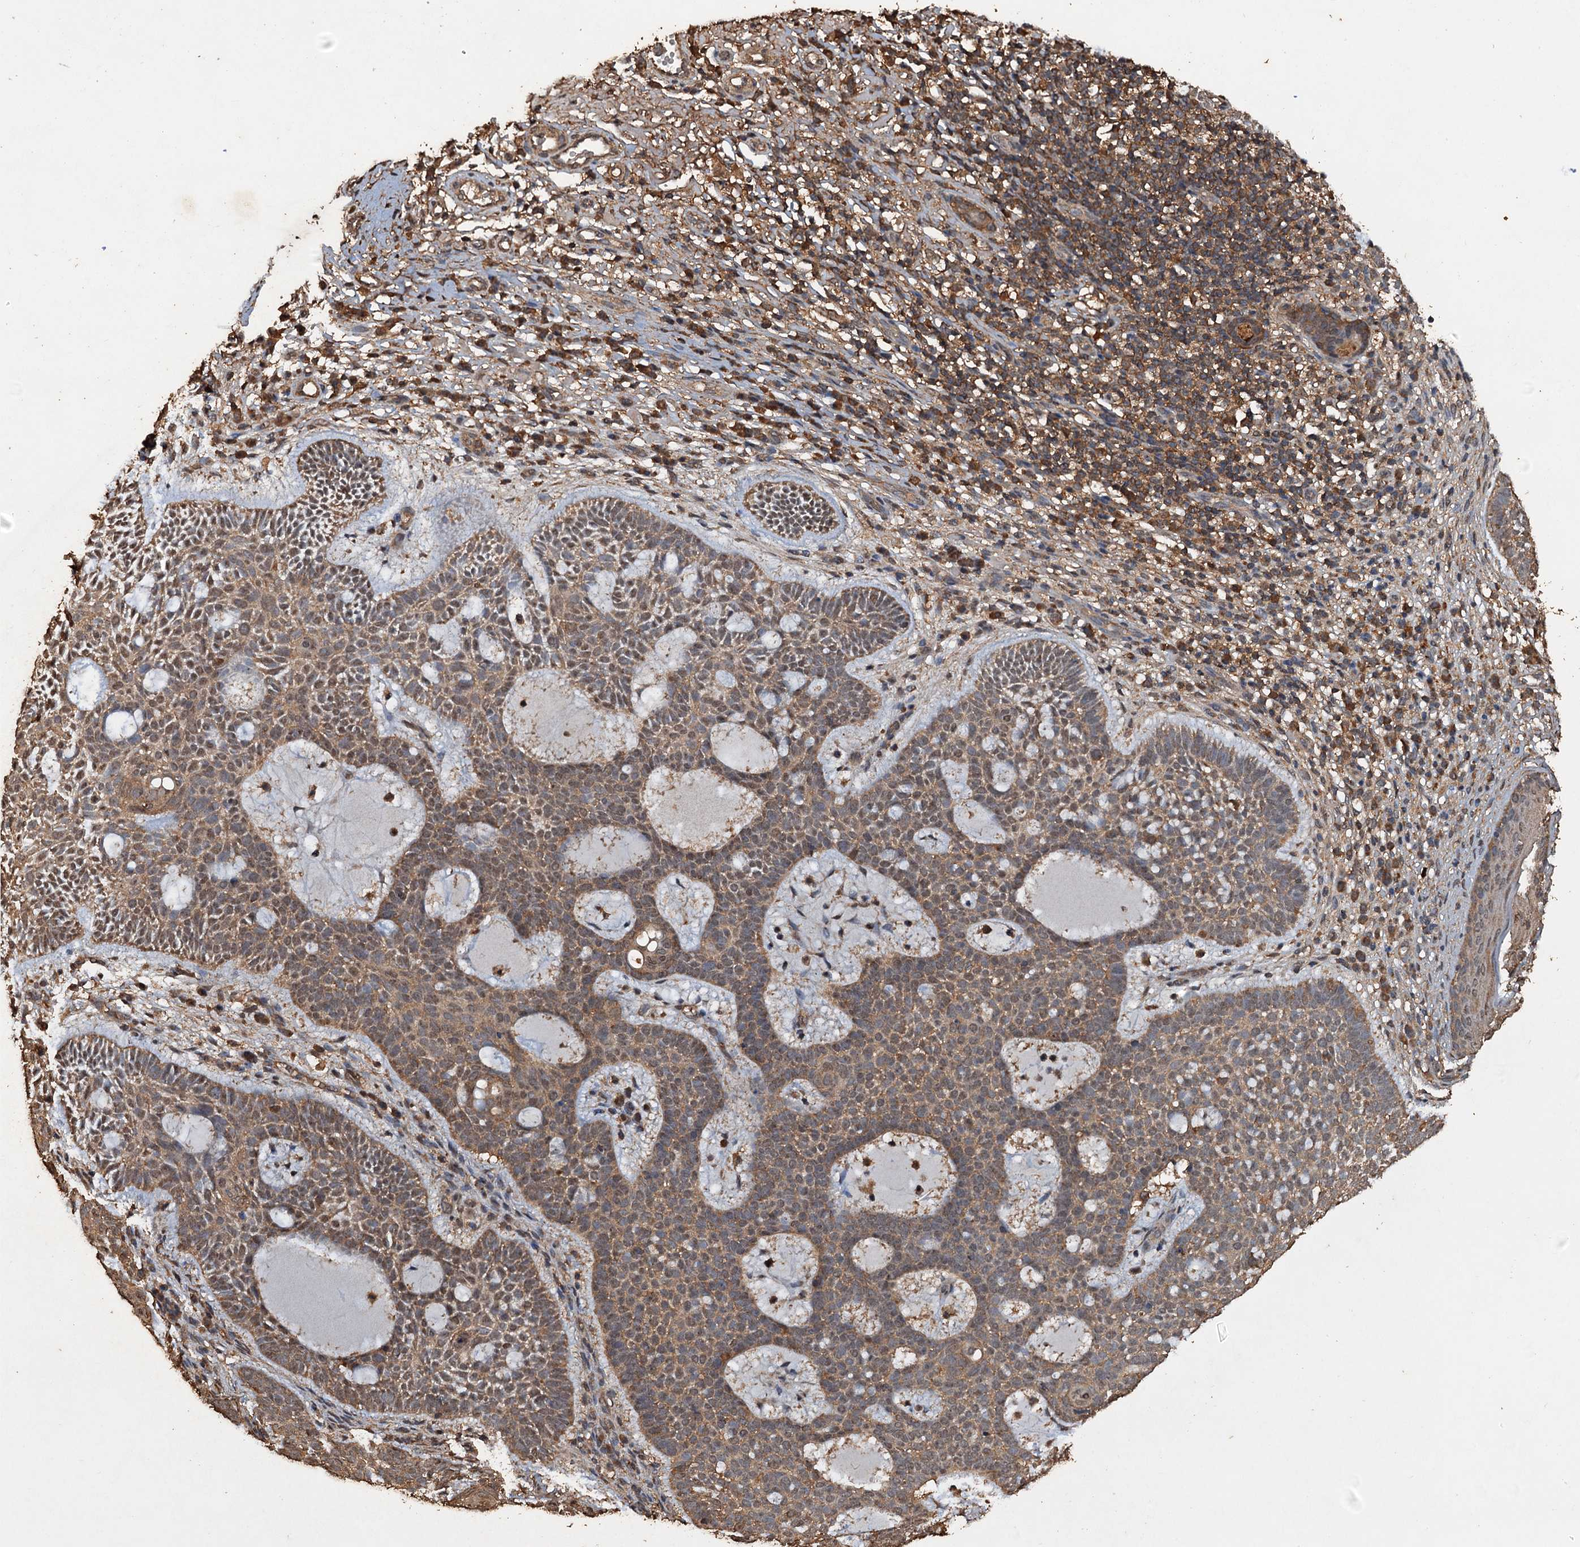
{"staining": {"intensity": "moderate", "quantity": ">75%", "location": "cytoplasmic/membranous,nuclear"}, "tissue": "skin cancer", "cell_type": "Tumor cells", "image_type": "cancer", "snomed": [{"axis": "morphology", "description": "Basal cell carcinoma"}, {"axis": "topography", "description": "Skin"}], "caption": "High-power microscopy captured an immunohistochemistry (IHC) histopathology image of skin cancer (basal cell carcinoma), revealing moderate cytoplasmic/membranous and nuclear staining in about >75% of tumor cells.", "gene": "PSMD9", "patient": {"sex": "male", "age": 85}}